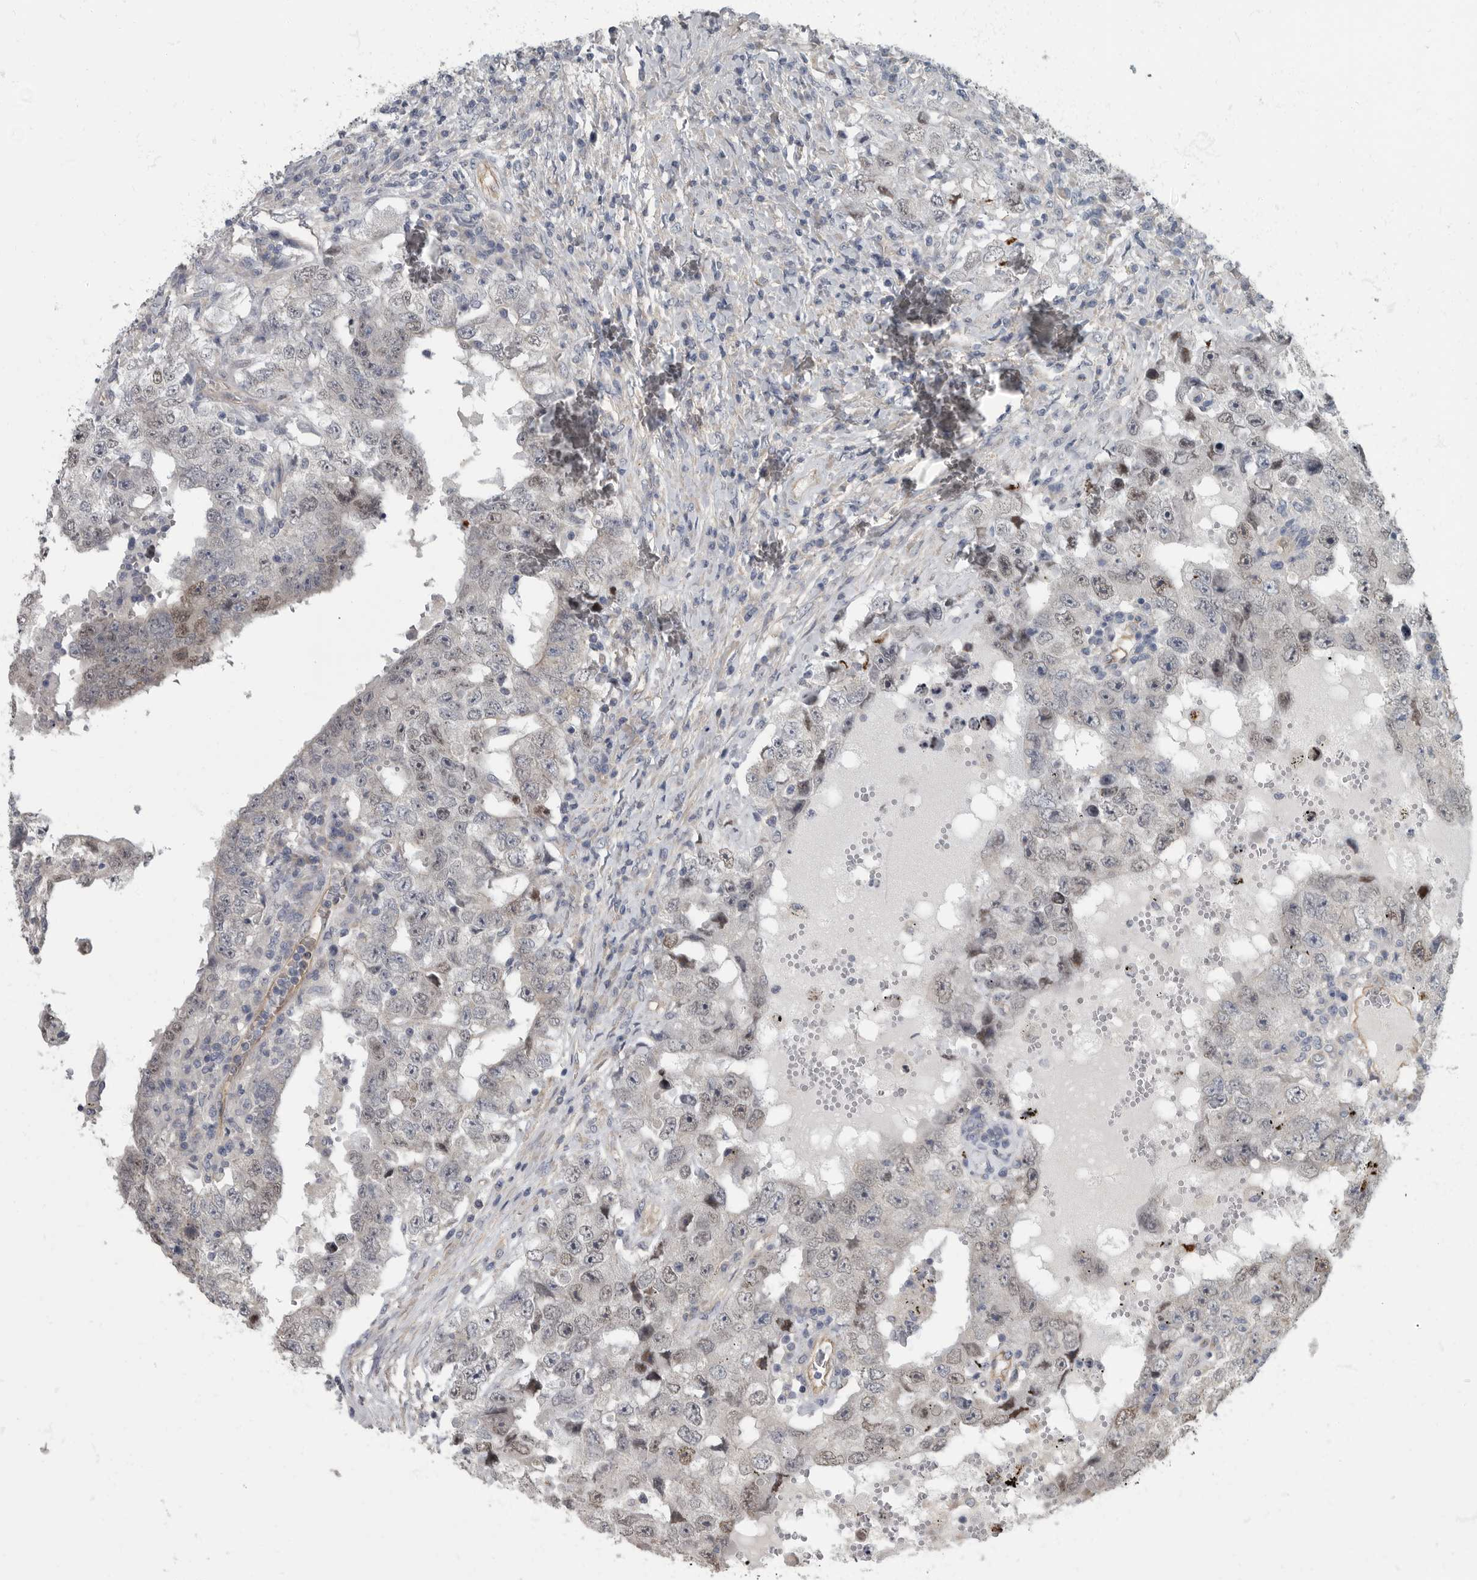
{"staining": {"intensity": "negative", "quantity": "none", "location": "none"}, "tissue": "testis cancer", "cell_type": "Tumor cells", "image_type": "cancer", "snomed": [{"axis": "morphology", "description": "Carcinoma, Embryonal, NOS"}, {"axis": "topography", "description": "Testis"}], "caption": "Tumor cells show no significant protein positivity in embryonal carcinoma (testis). The staining was performed using DAB (3,3'-diaminobenzidine) to visualize the protein expression in brown, while the nuclei were stained in blue with hematoxylin (Magnification: 20x).", "gene": "PDK1", "patient": {"sex": "male", "age": 26}}